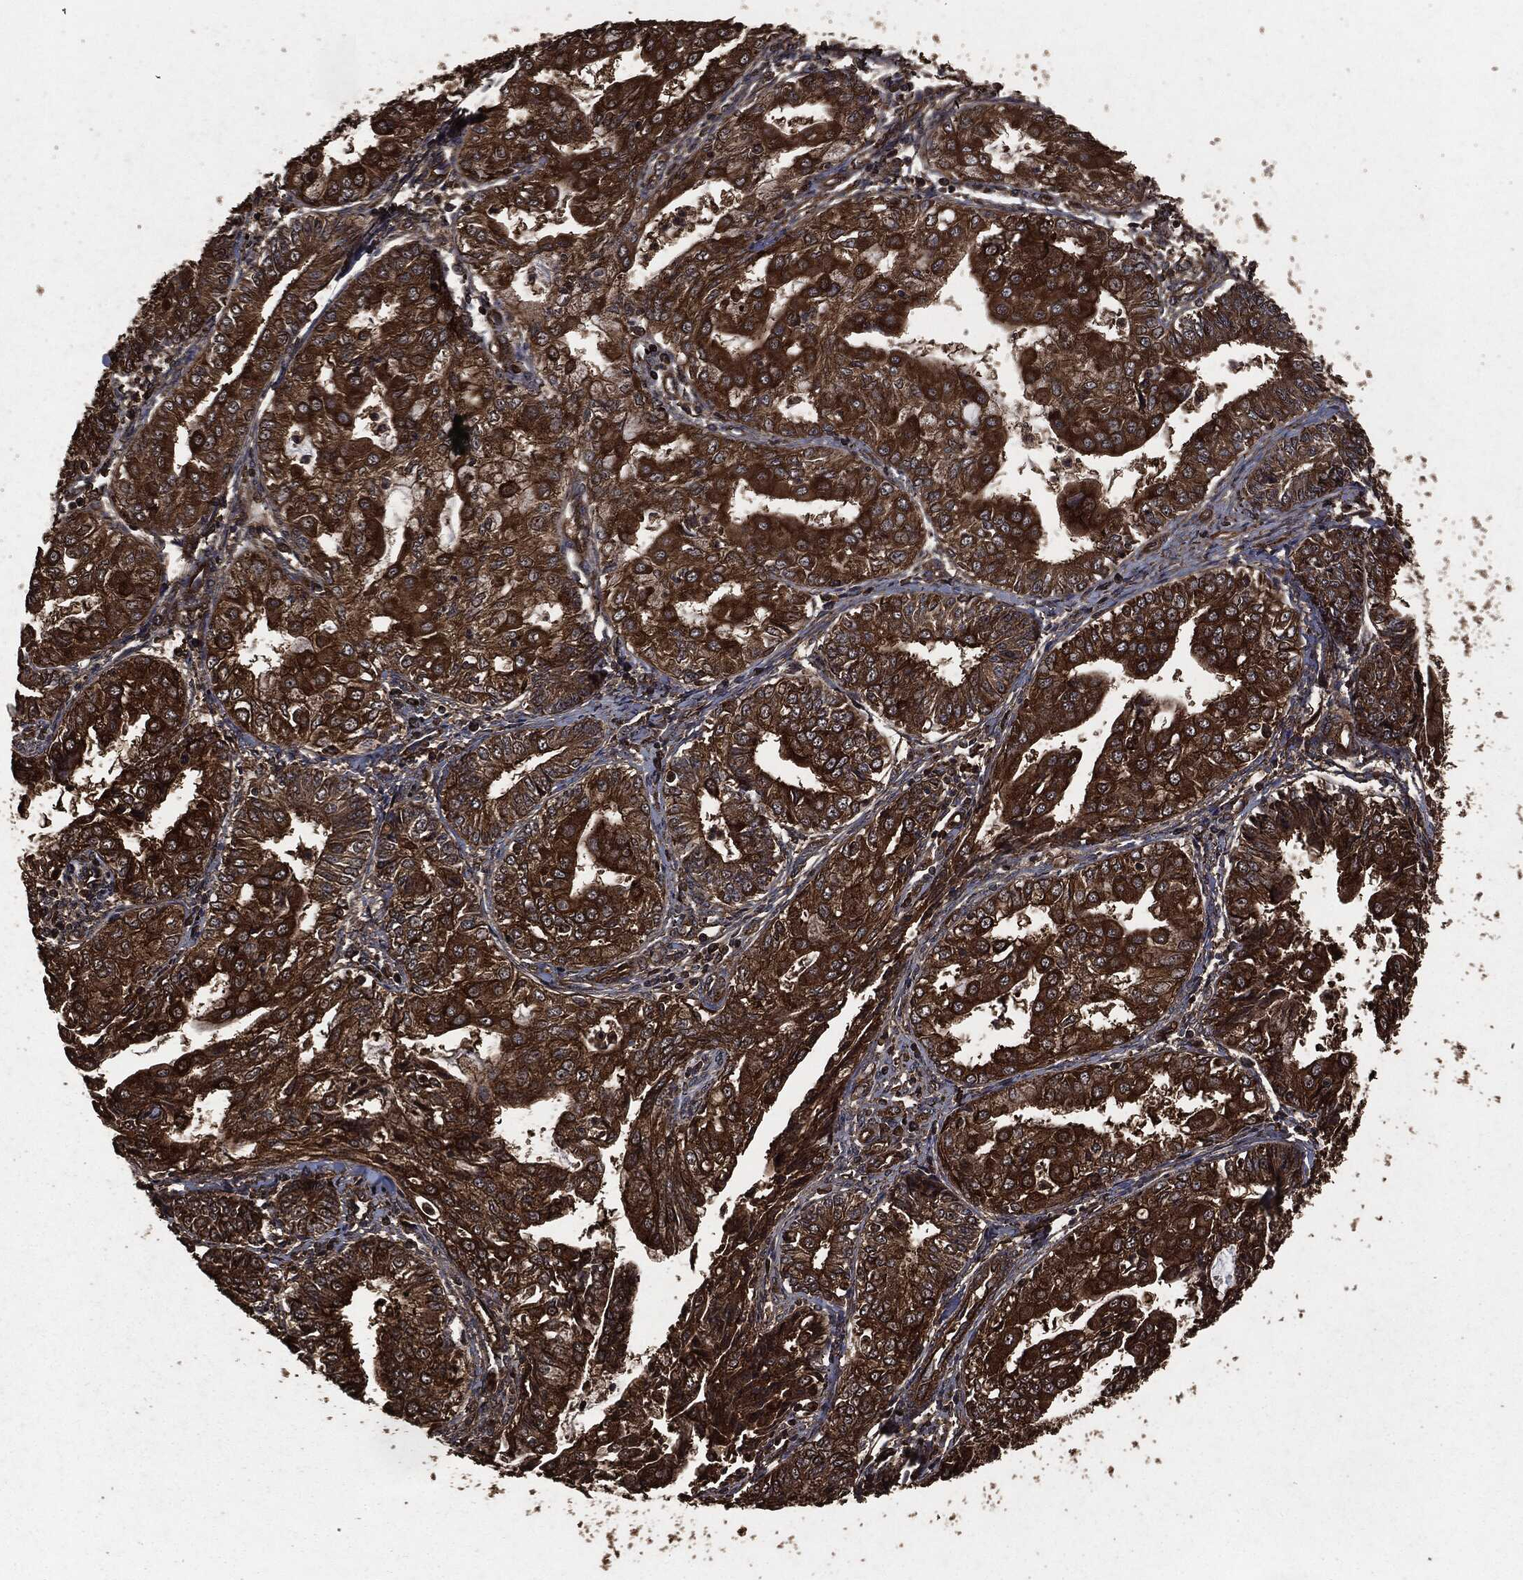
{"staining": {"intensity": "strong", "quantity": "25%-75%", "location": "cytoplasmic/membranous"}, "tissue": "endometrial cancer", "cell_type": "Tumor cells", "image_type": "cancer", "snomed": [{"axis": "morphology", "description": "Adenocarcinoma, NOS"}, {"axis": "topography", "description": "Endometrium"}], "caption": "Immunohistochemical staining of endometrial cancer reveals high levels of strong cytoplasmic/membranous protein expression in about 25%-75% of tumor cells.", "gene": "HRAS", "patient": {"sex": "female", "age": 68}}